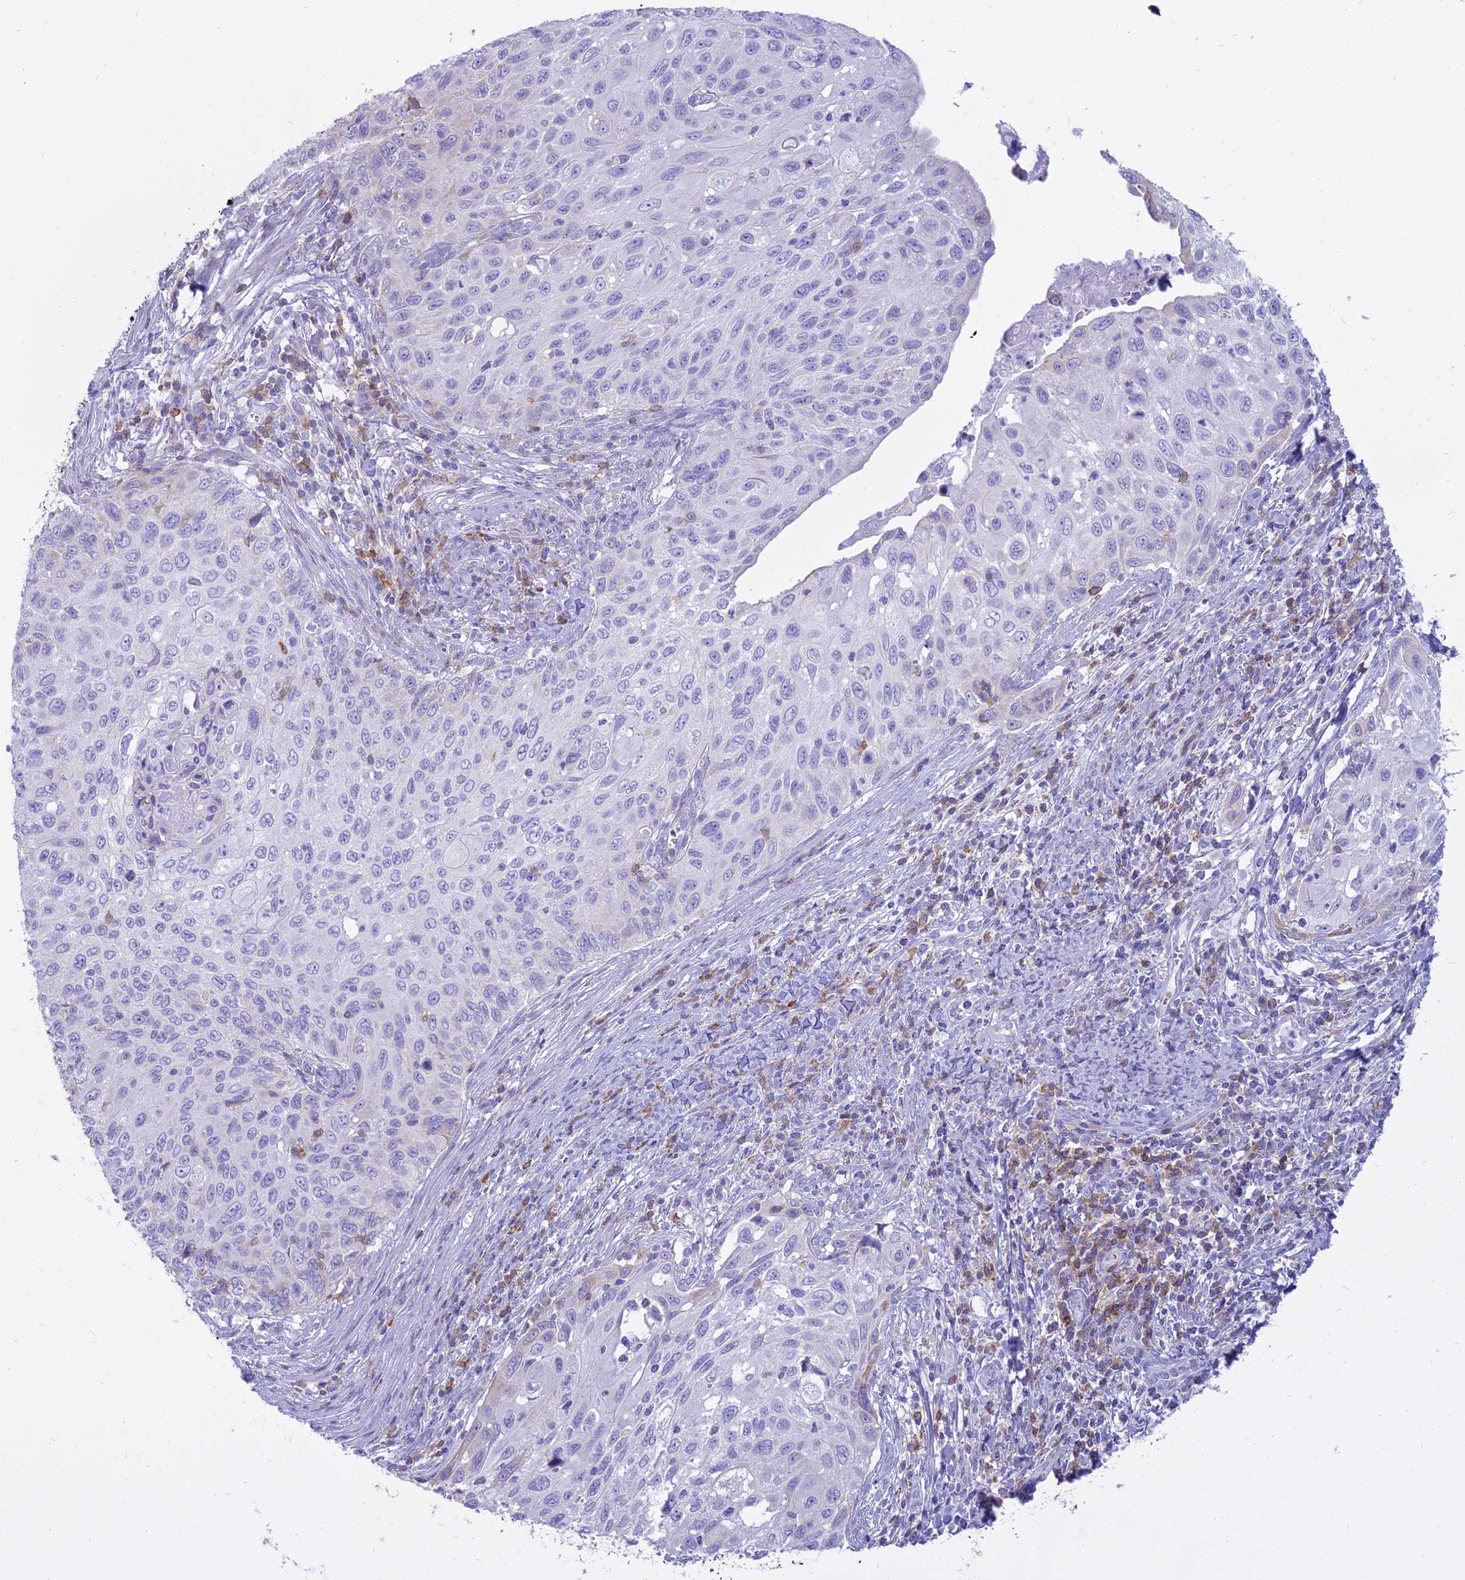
{"staining": {"intensity": "negative", "quantity": "none", "location": "none"}, "tissue": "cervical cancer", "cell_type": "Tumor cells", "image_type": "cancer", "snomed": [{"axis": "morphology", "description": "Squamous cell carcinoma, NOS"}, {"axis": "topography", "description": "Cervix"}], "caption": "This micrograph is of cervical cancer stained with immunohistochemistry to label a protein in brown with the nuclei are counter-stained blue. There is no staining in tumor cells. The staining is performed using DAB (3,3'-diaminobenzidine) brown chromogen with nuclei counter-stained in using hematoxylin.", "gene": "CD5", "patient": {"sex": "female", "age": 70}}